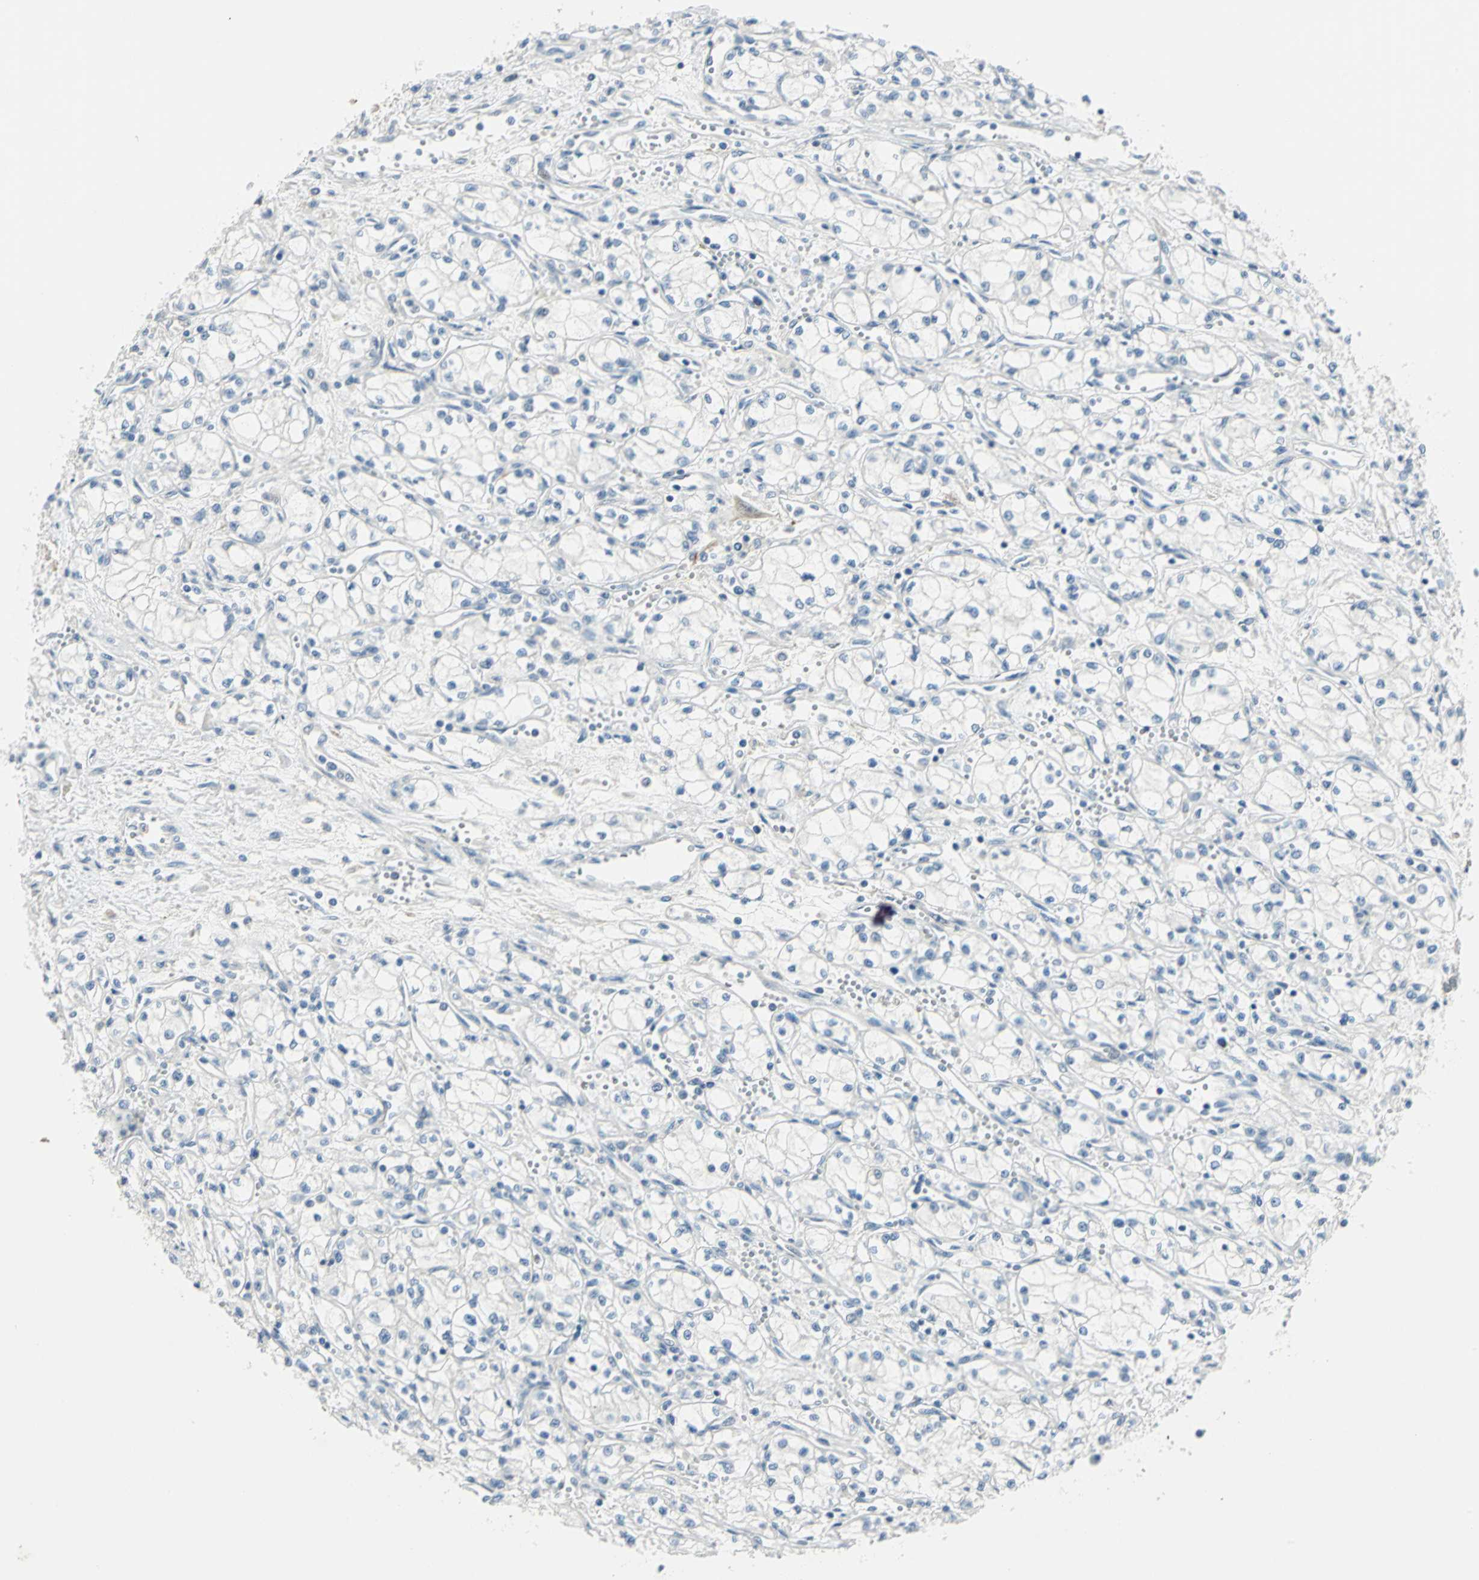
{"staining": {"intensity": "negative", "quantity": "none", "location": "none"}, "tissue": "renal cancer", "cell_type": "Tumor cells", "image_type": "cancer", "snomed": [{"axis": "morphology", "description": "Normal tissue, NOS"}, {"axis": "morphology", "description": "Adenocarcinoma, NOS"}, {"axis": "topography", "description": "Kidney"}], "caption": "IHC of renal cancer reveals no expression in tumor cells. Brightfield microscopy of IHC stained with DAB (brown) and hematoxylin (blue), captured at high magnification.", "gene": "UCHL1", "patient": {"sex": "male", "age": 59}}